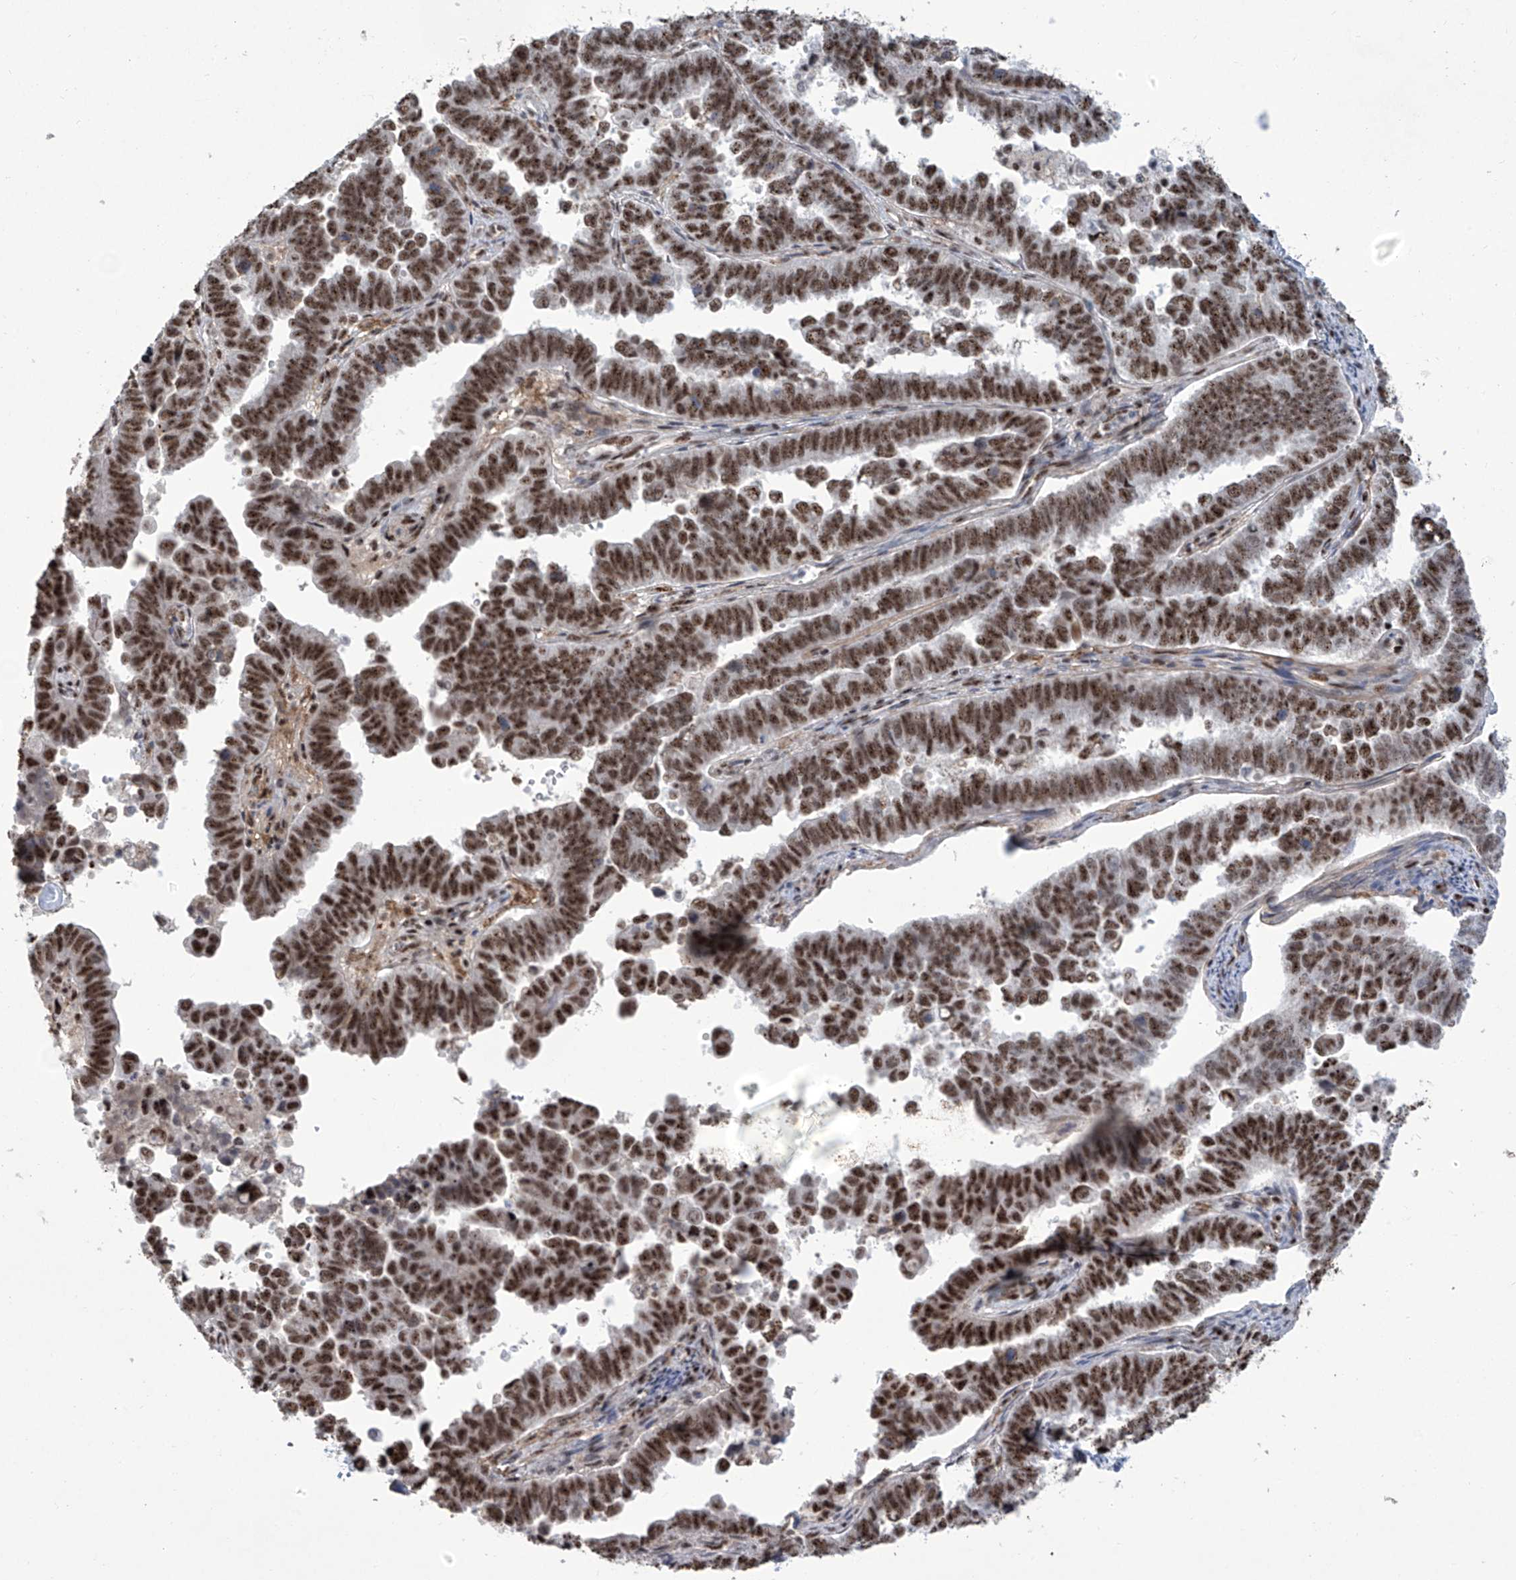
{"staining": {"intensity": "strong", "quantity": ">75%", "location": "nuclear"}, "tissue": "endometrial cancer", "cell_type": "Tumor cells", "image_type": "cancer", "snomed": [{"axis": "morphology", "description": "Adenocarcinoma, NOS"}, {"axis": "topography", "description": "Endometrium"}], "caption": "Human endometrial cancer (adenocarcinoma) stained with a protein marker demonstrates strong staining in tumor cells.", "gene": "FBXL4", "patient": {"sex": "female", "age": 75}}